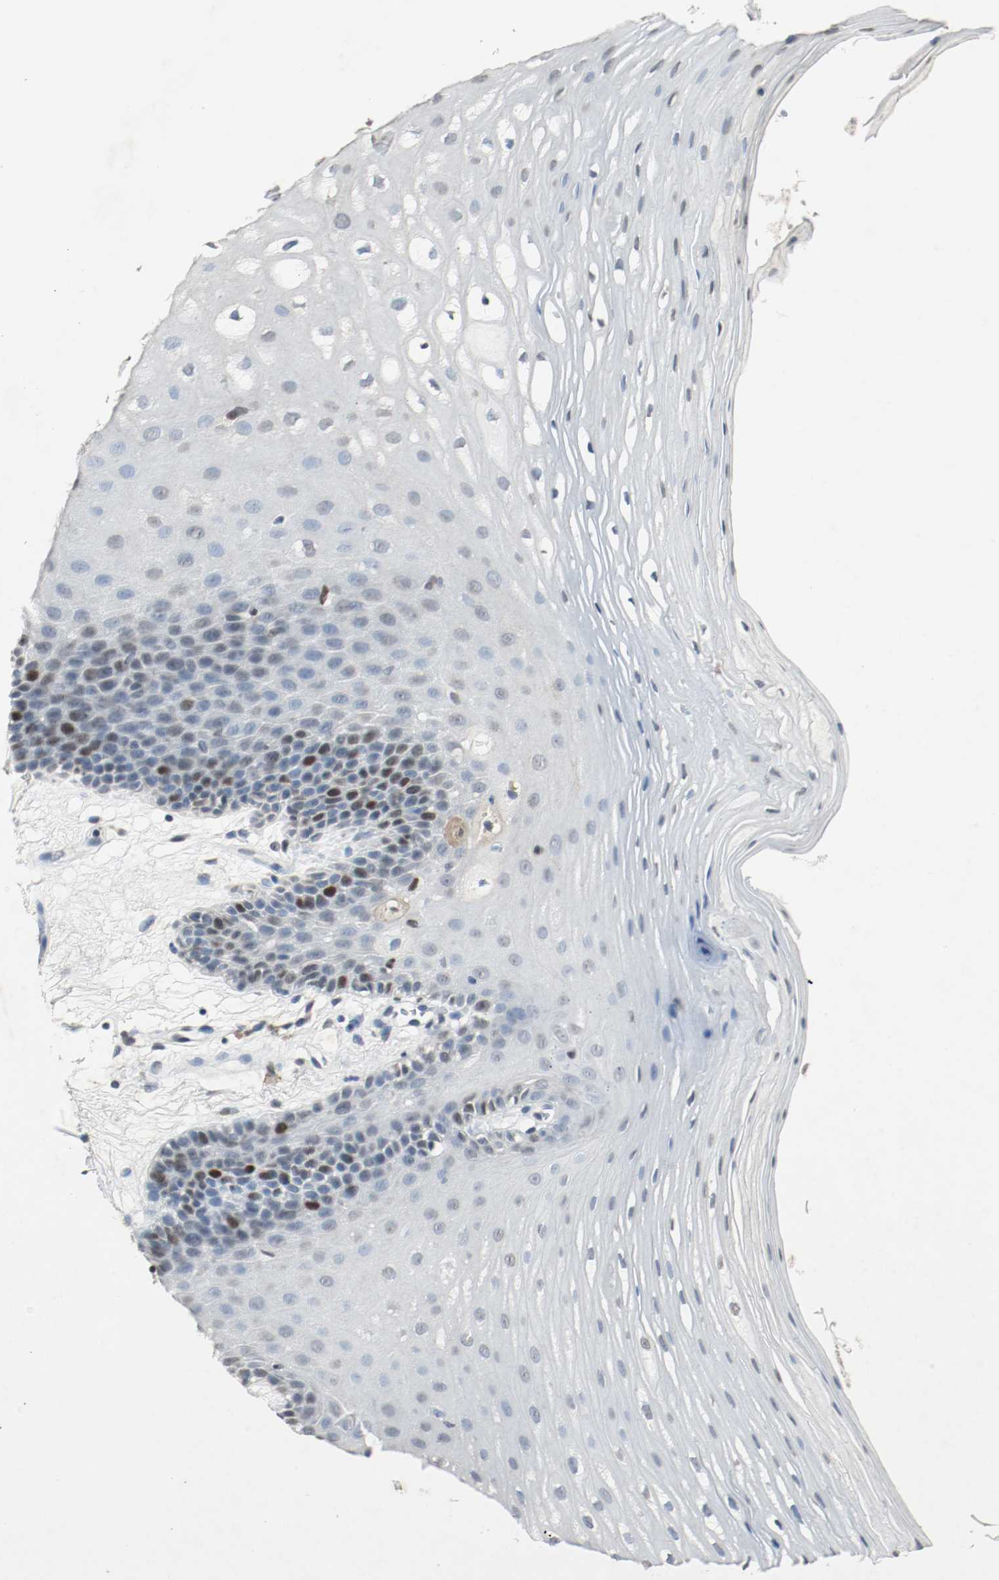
{"staining": {"intensity": "moderate", "quantity": "<25%", "location": "nuclear"}, "tissue": "oral mucosa", "cell_type": "Squamous epithelial cells", "image_type": "normal", "snomed": [{"axis": "morphology", "description": "Normal tissue, NOS"}, {"axis": "morphology", "description": "Squamous cell carcinoma, NOS"}, {"axis": "topography", "description": "Skeletal muscle"}, {"axis": "topography", "description": "Oral tissue"}, {"axis": "topography", "description": "Head-Neck"}], "caption": "About <25% of squamous epithelial cells in benign human oral mucosa reveal moderate nuclear protein positivity as visualized by brown immunohistochemical staining.", "gene": "DNMT1", "patient": {"sex": "male", "age": 71}}